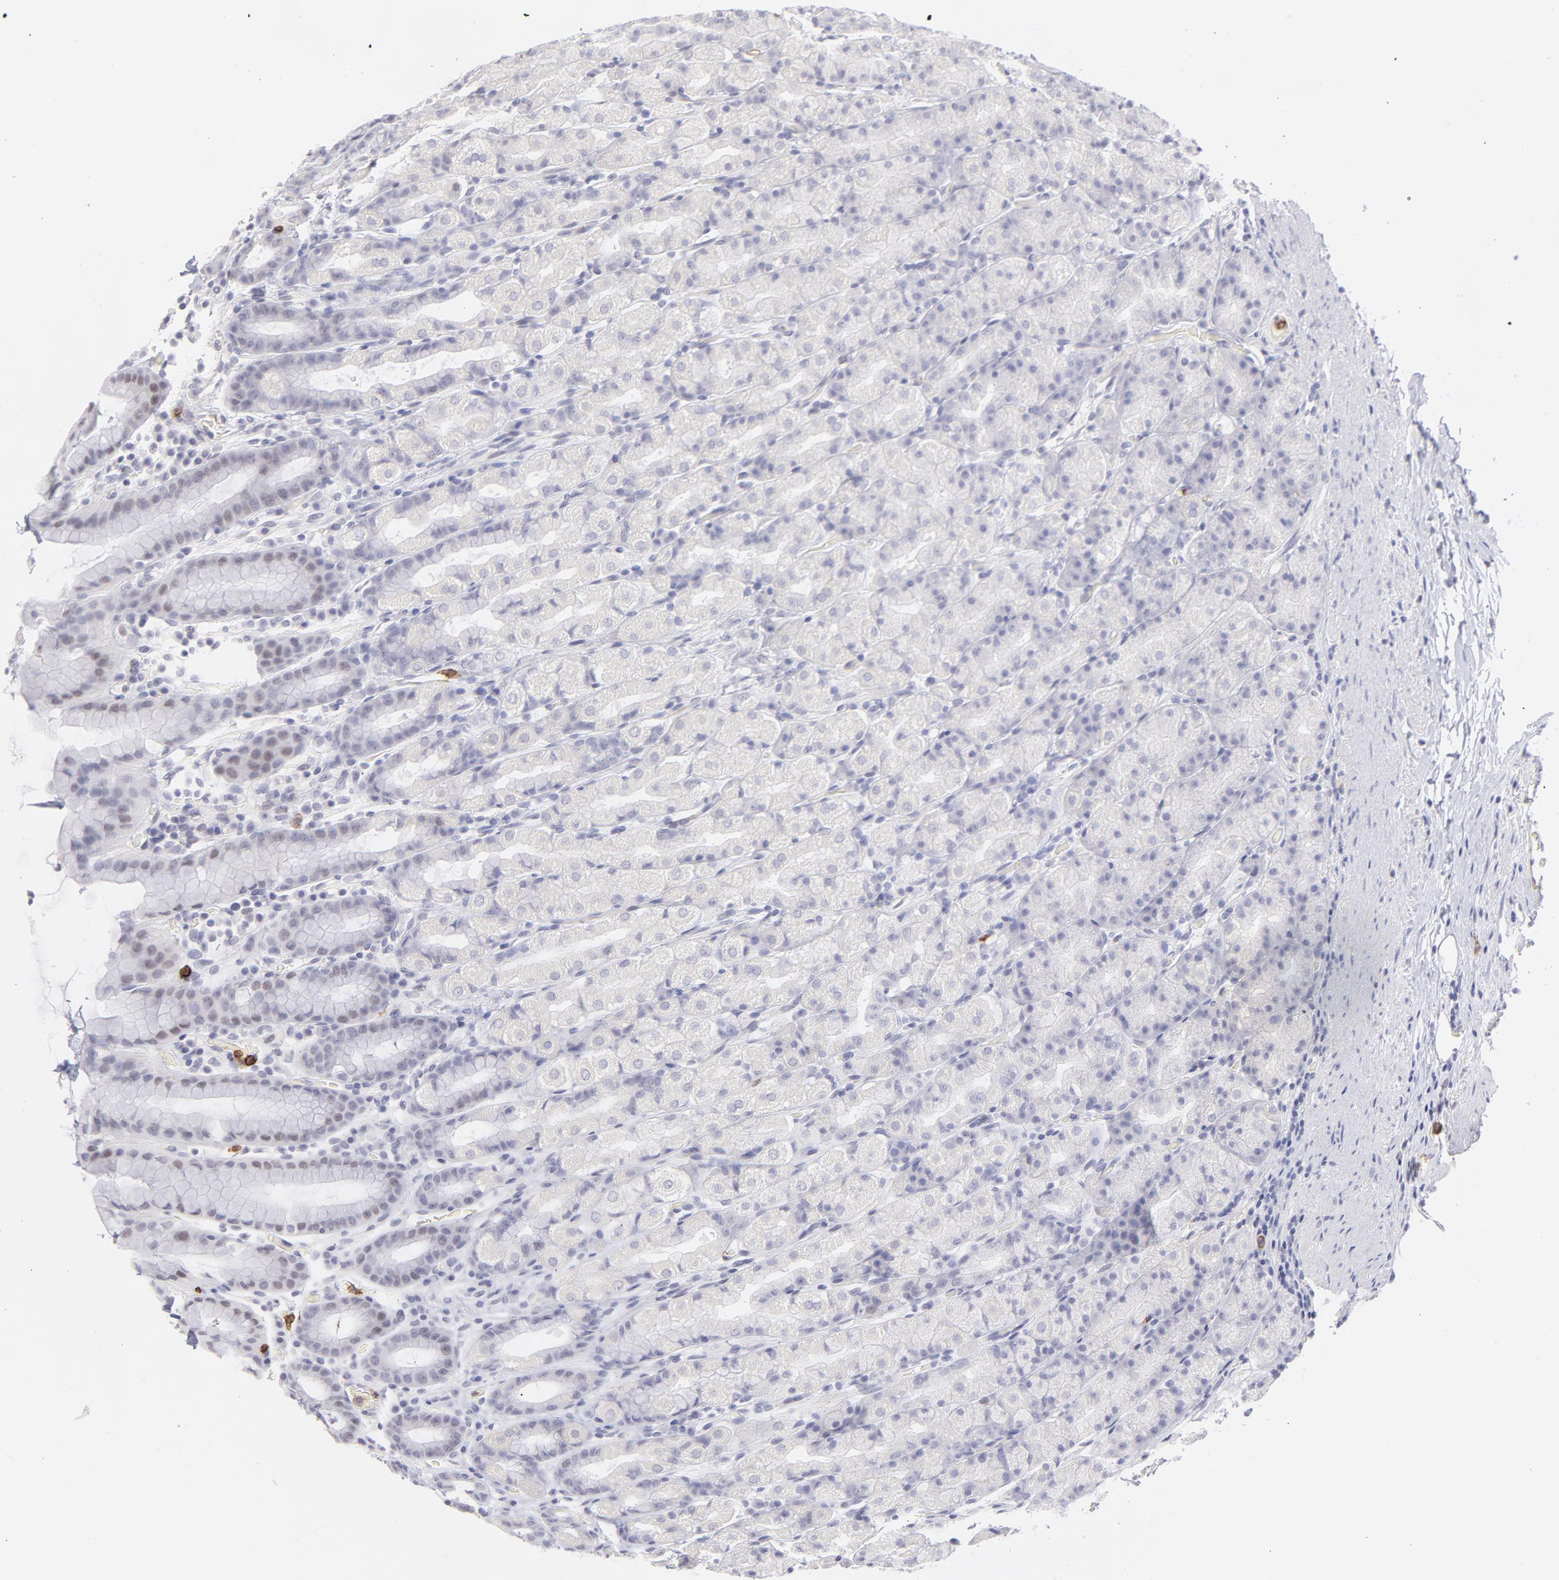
{"staining": {"intensity": "negative", "quantity": "none", "location": "none"}, "tissue": "stomach", "cell_type": "Glandular cells", "image_type": "normal", "snomed": [{"axis": "morphology", "description": "Normal tissue, NOS"}, {"axis": "topography", "description": "Stomach, upper"}], "caption": "The photomicrograph exhibits no staining of glandular cells in benign stomach. (DAB (3,3'-diaminobenzidine) IHC with hematoxylin counter stain).", "gene": "LTB4R", "patient": {"sex": "male", "age": 68}}